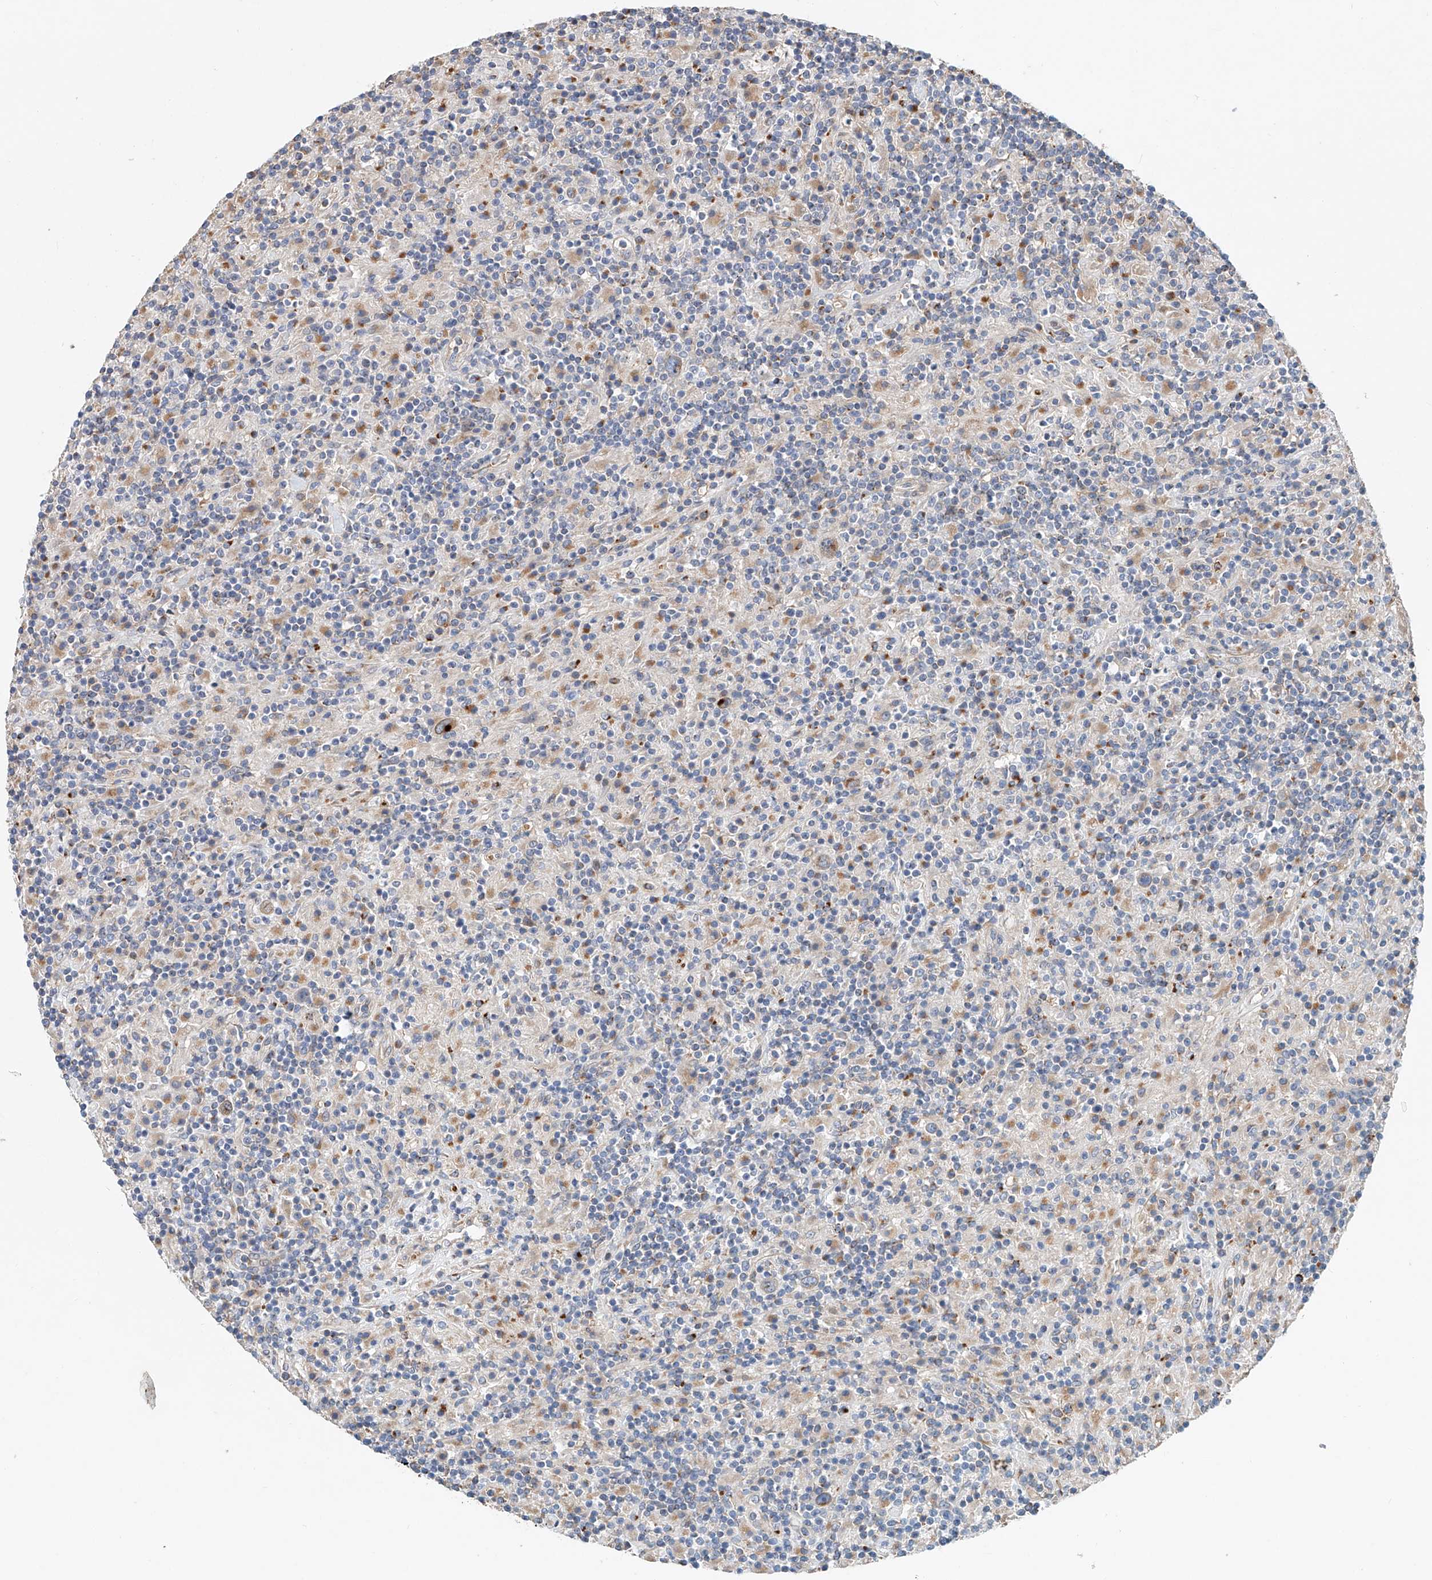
{"staining": {"intensity": "moderate", "quantity": "25%-75%", "location": "cytoplasmic/membranous"}, "tissue": "lymphoma", "cell_type": "Tumor cells", "image_type": "cancer", "snomed": [{"axis": "morphology", "description": "Hodgkin's disease, NOS"}, {"axis": "topography", "description": "Lymph node"}], "caption": "Protein analysis of lymphoma tissue demonstrates moderate cytoplasmic/membranous expression in about 25%-75% of tumor cells.", "gene": "HGSNAT", "patient": {"sex": "male", "age": 70}}